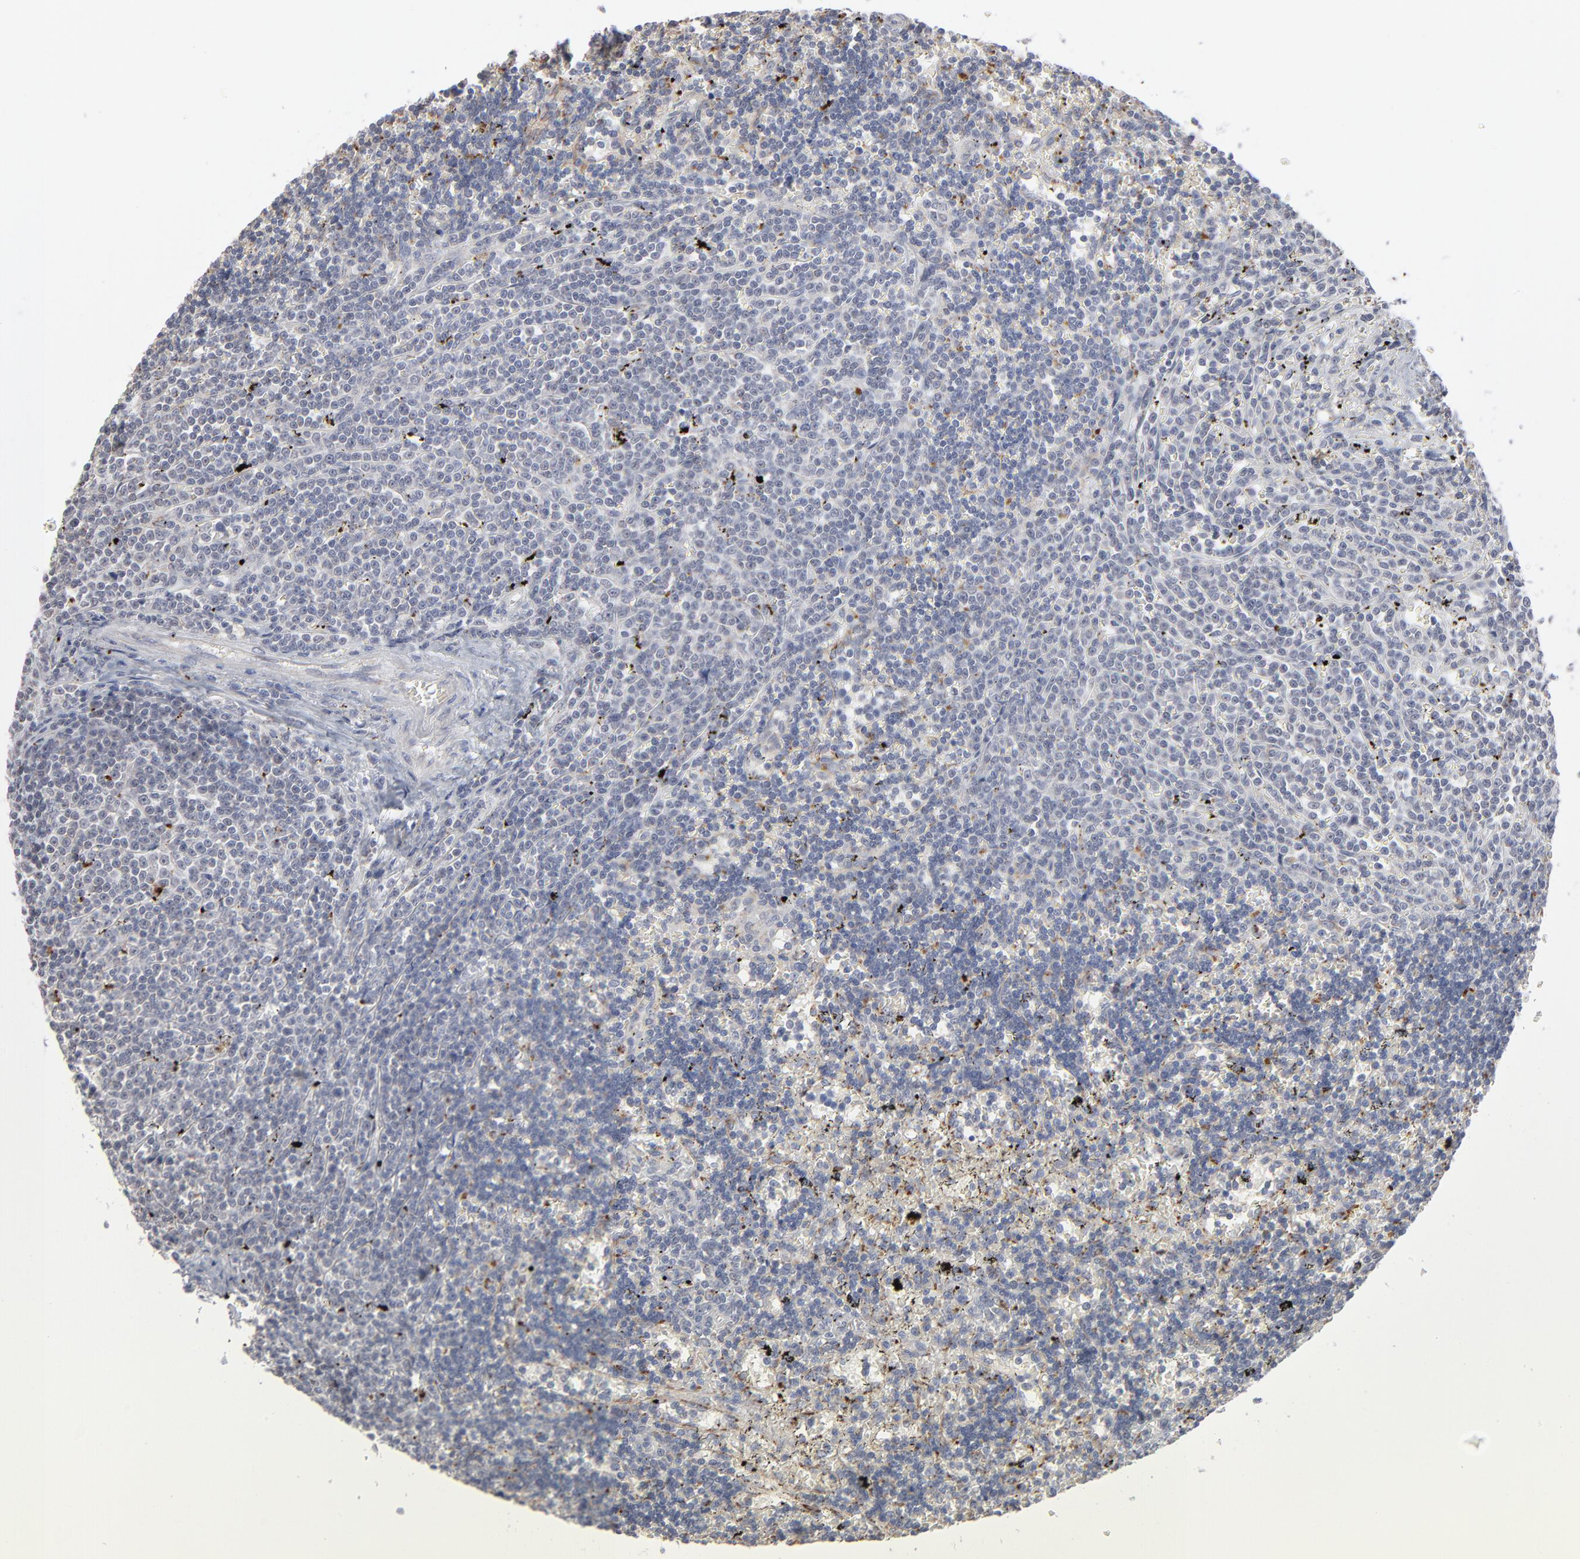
{"staining": {"intensity": "negative", "quantity": "none", "location": "none"}, "tissue": "lymphoma", "cell_type": "Tumor cells", "image_type": "cancer", "snomed": [{"axis": "morphology", "description": "Malignant lymphoma, non-Hodgkin's type, Low grade"}, {"axis": "topography", "description": "Spleen"}], "caption": "Immunohistochemistry micrograph of low-grade malignant lymphoma, non-Hodgkin's type stained for a protein (brown), which reveals no expression in tumor cells.", "gene": "POMT2", "patient": {"sex": "male", "age": 60}}